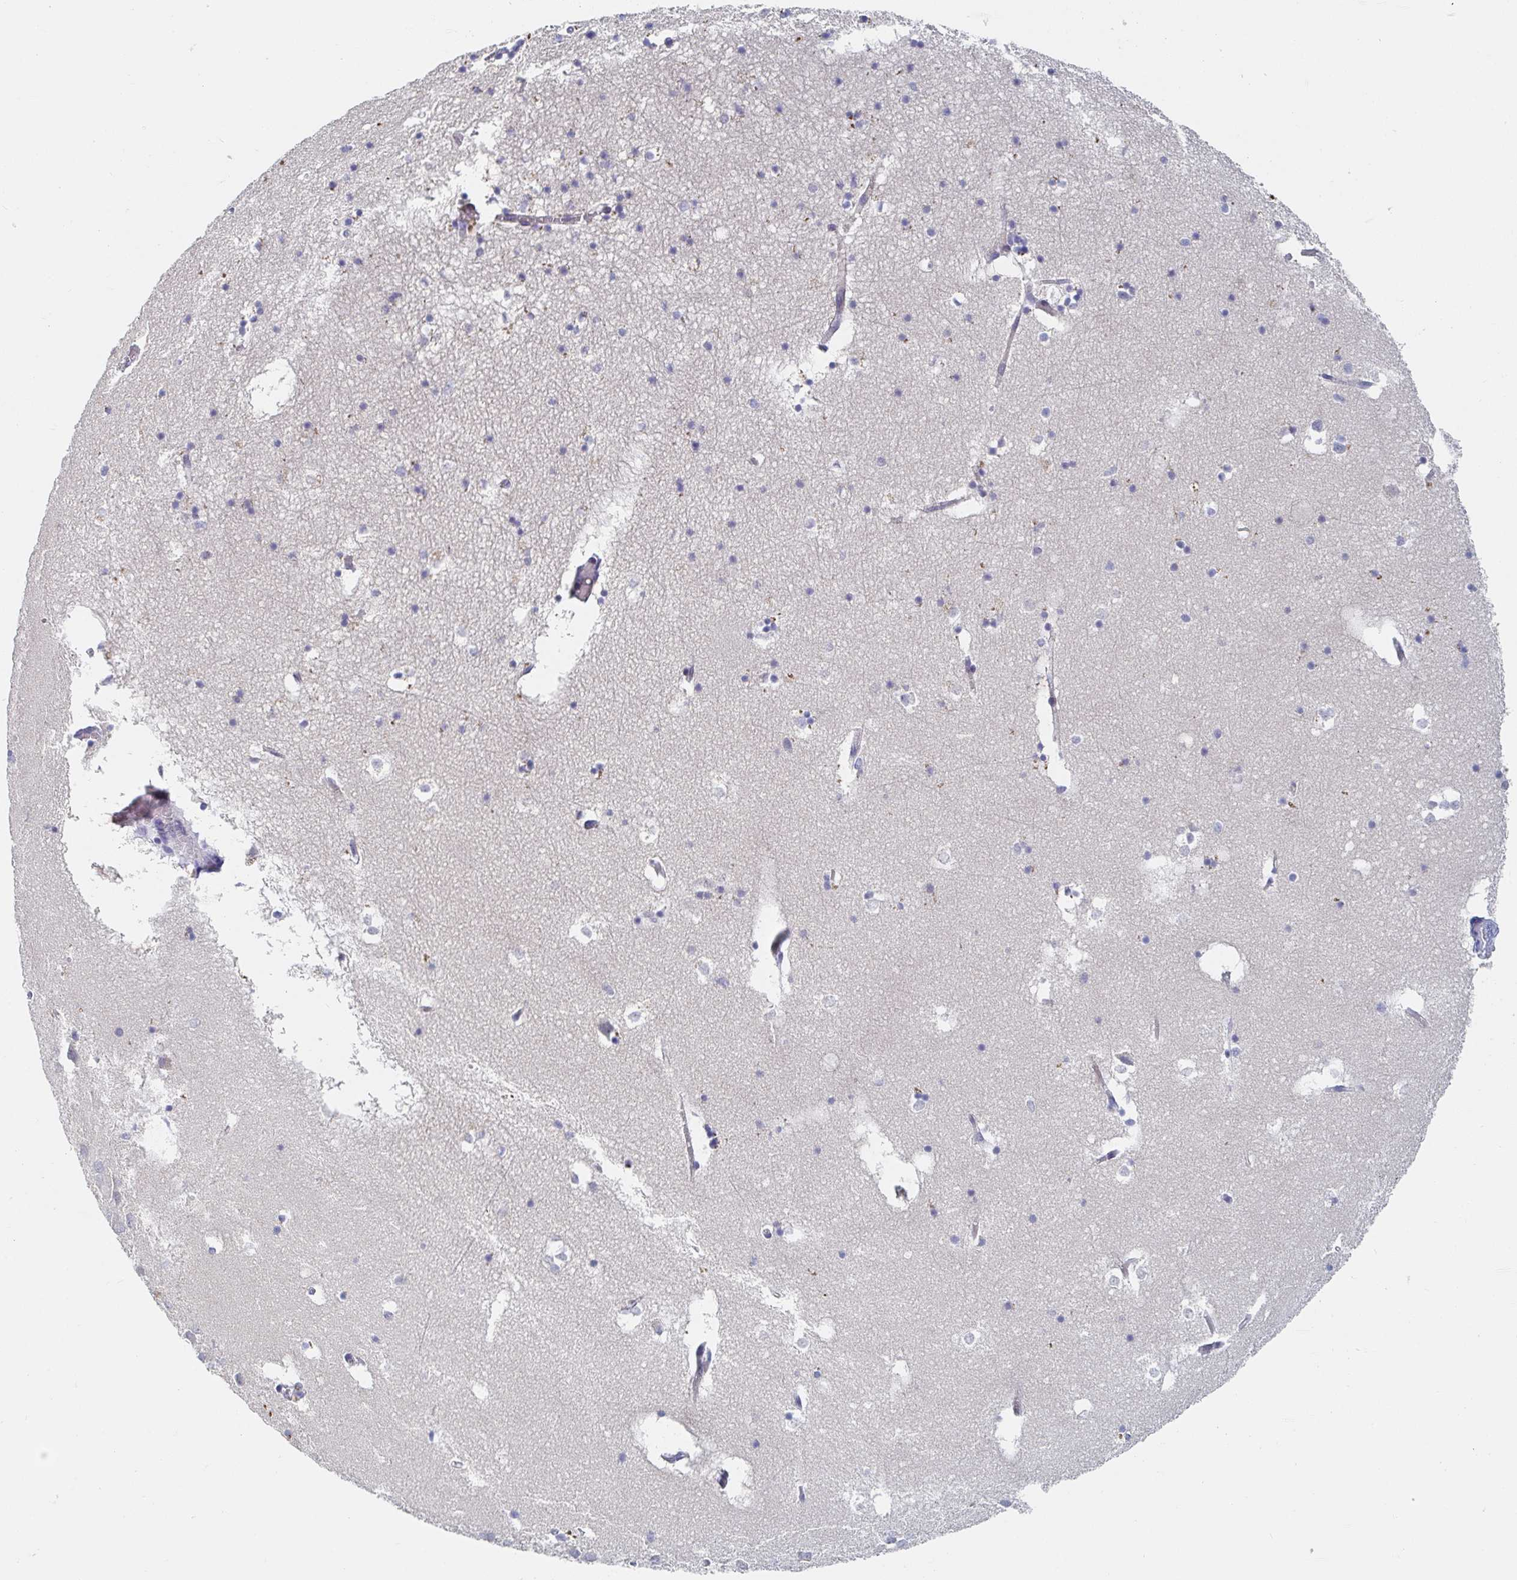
{"staining": {"intensity": "negative", "quantity": "none", "location": "none"}, "tissue": "hippocampus", "cell_type": "Glial cells", "image_type": "normal", "snomed": [{"axis": "morphology", "description": "Normal tissue, NOS"}, {"axis": "topography", "description": "Hippocampus"}], "caption": "Histopathology image shows no significant protein staining in glial cells of normal hippocampus.", "gene": "ZNF100", "patient": {"sex": "male", "age": 58}}